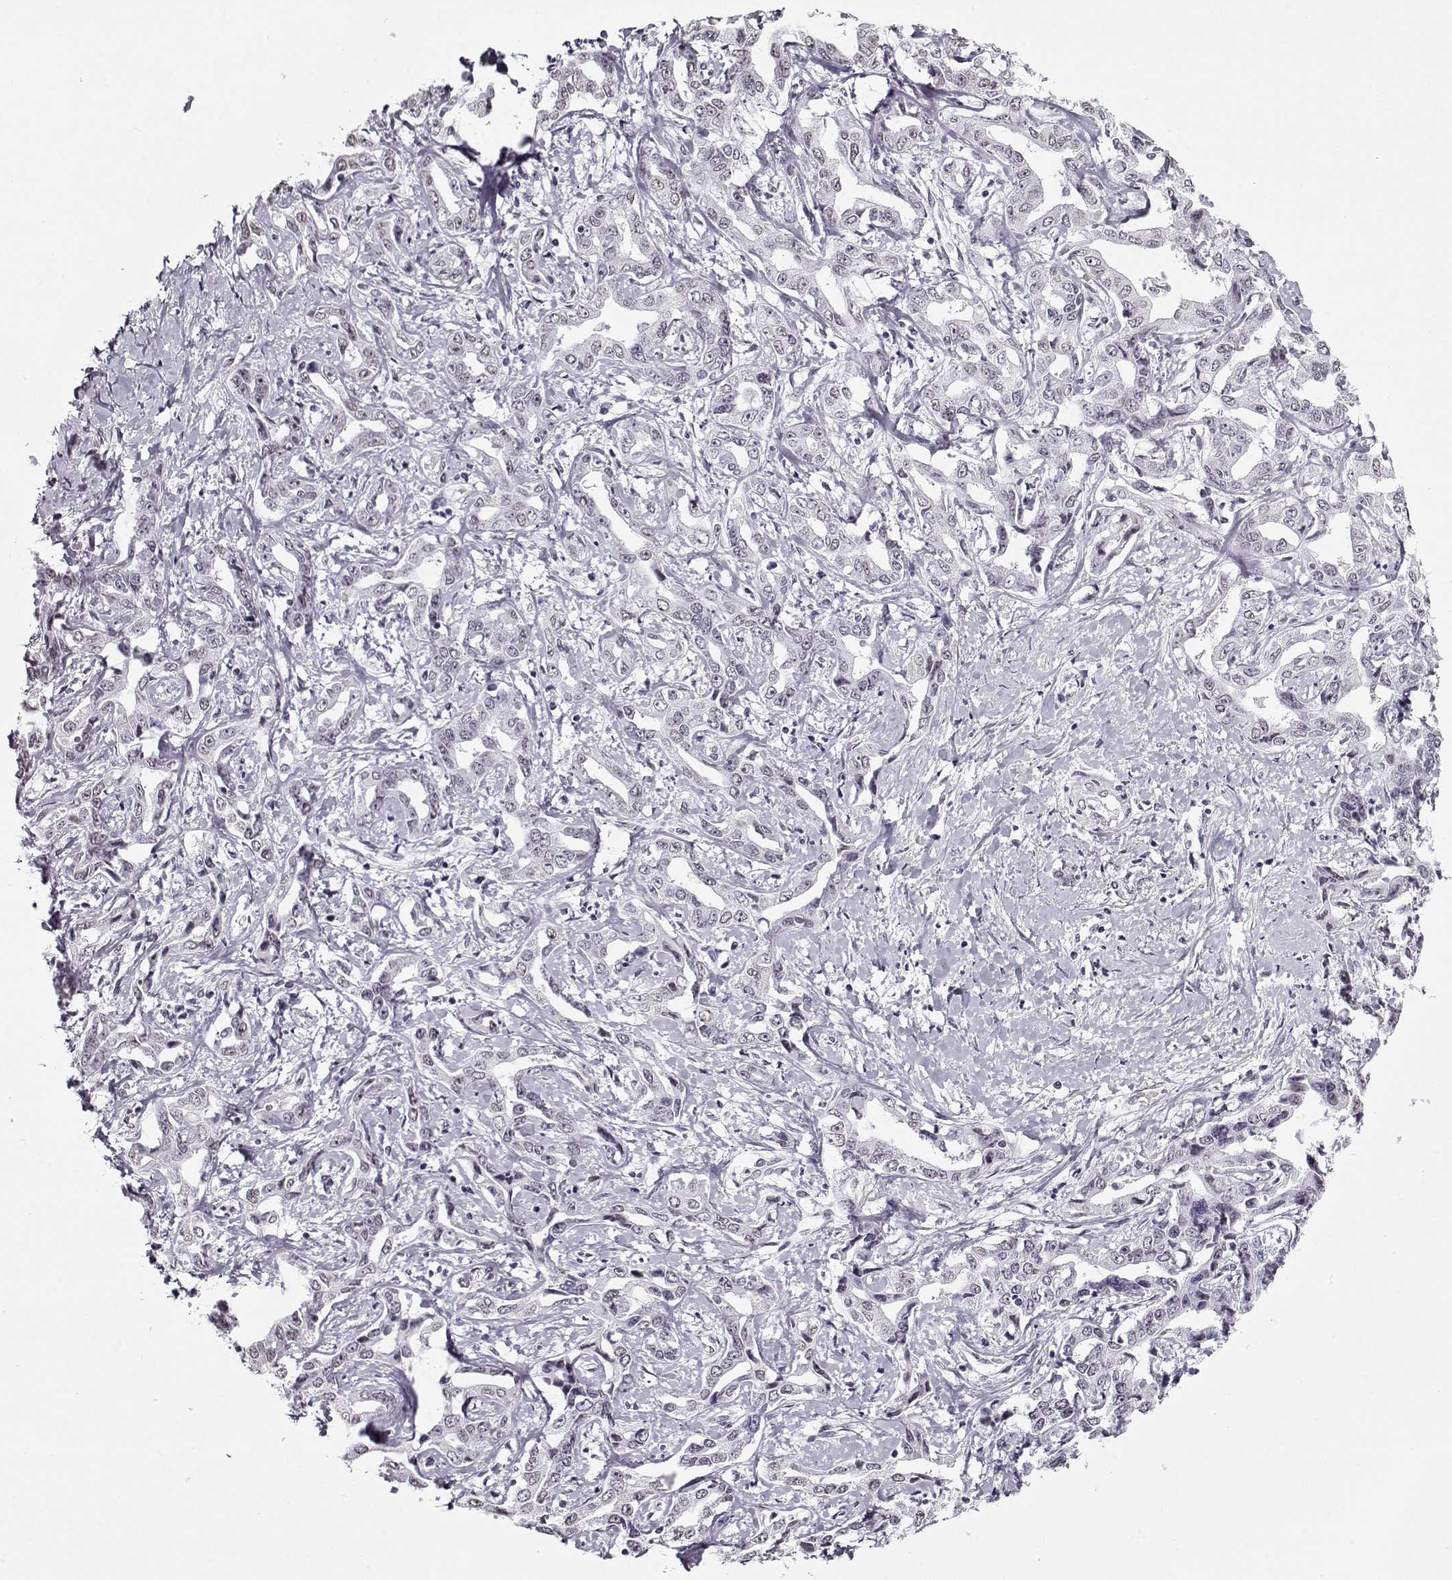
{"staining": {"intensity": "negative", "quantity": "none", "location": "none"}, "tissue": "liver cancer", "cell_type": "Tumor cells", "image_type": "cancer", "snomed": [{"axis": "morphology", "description": "Cholangiocarcinoma"}, {"axis": "topography", "description": "Liver"}], "caption": "Liver cancer stained for a protein using immunohistochemistry demonstrates no positivity tumor cells.", "gene": "PRMT8", "patient": {"sex": "male", "age": 59}}